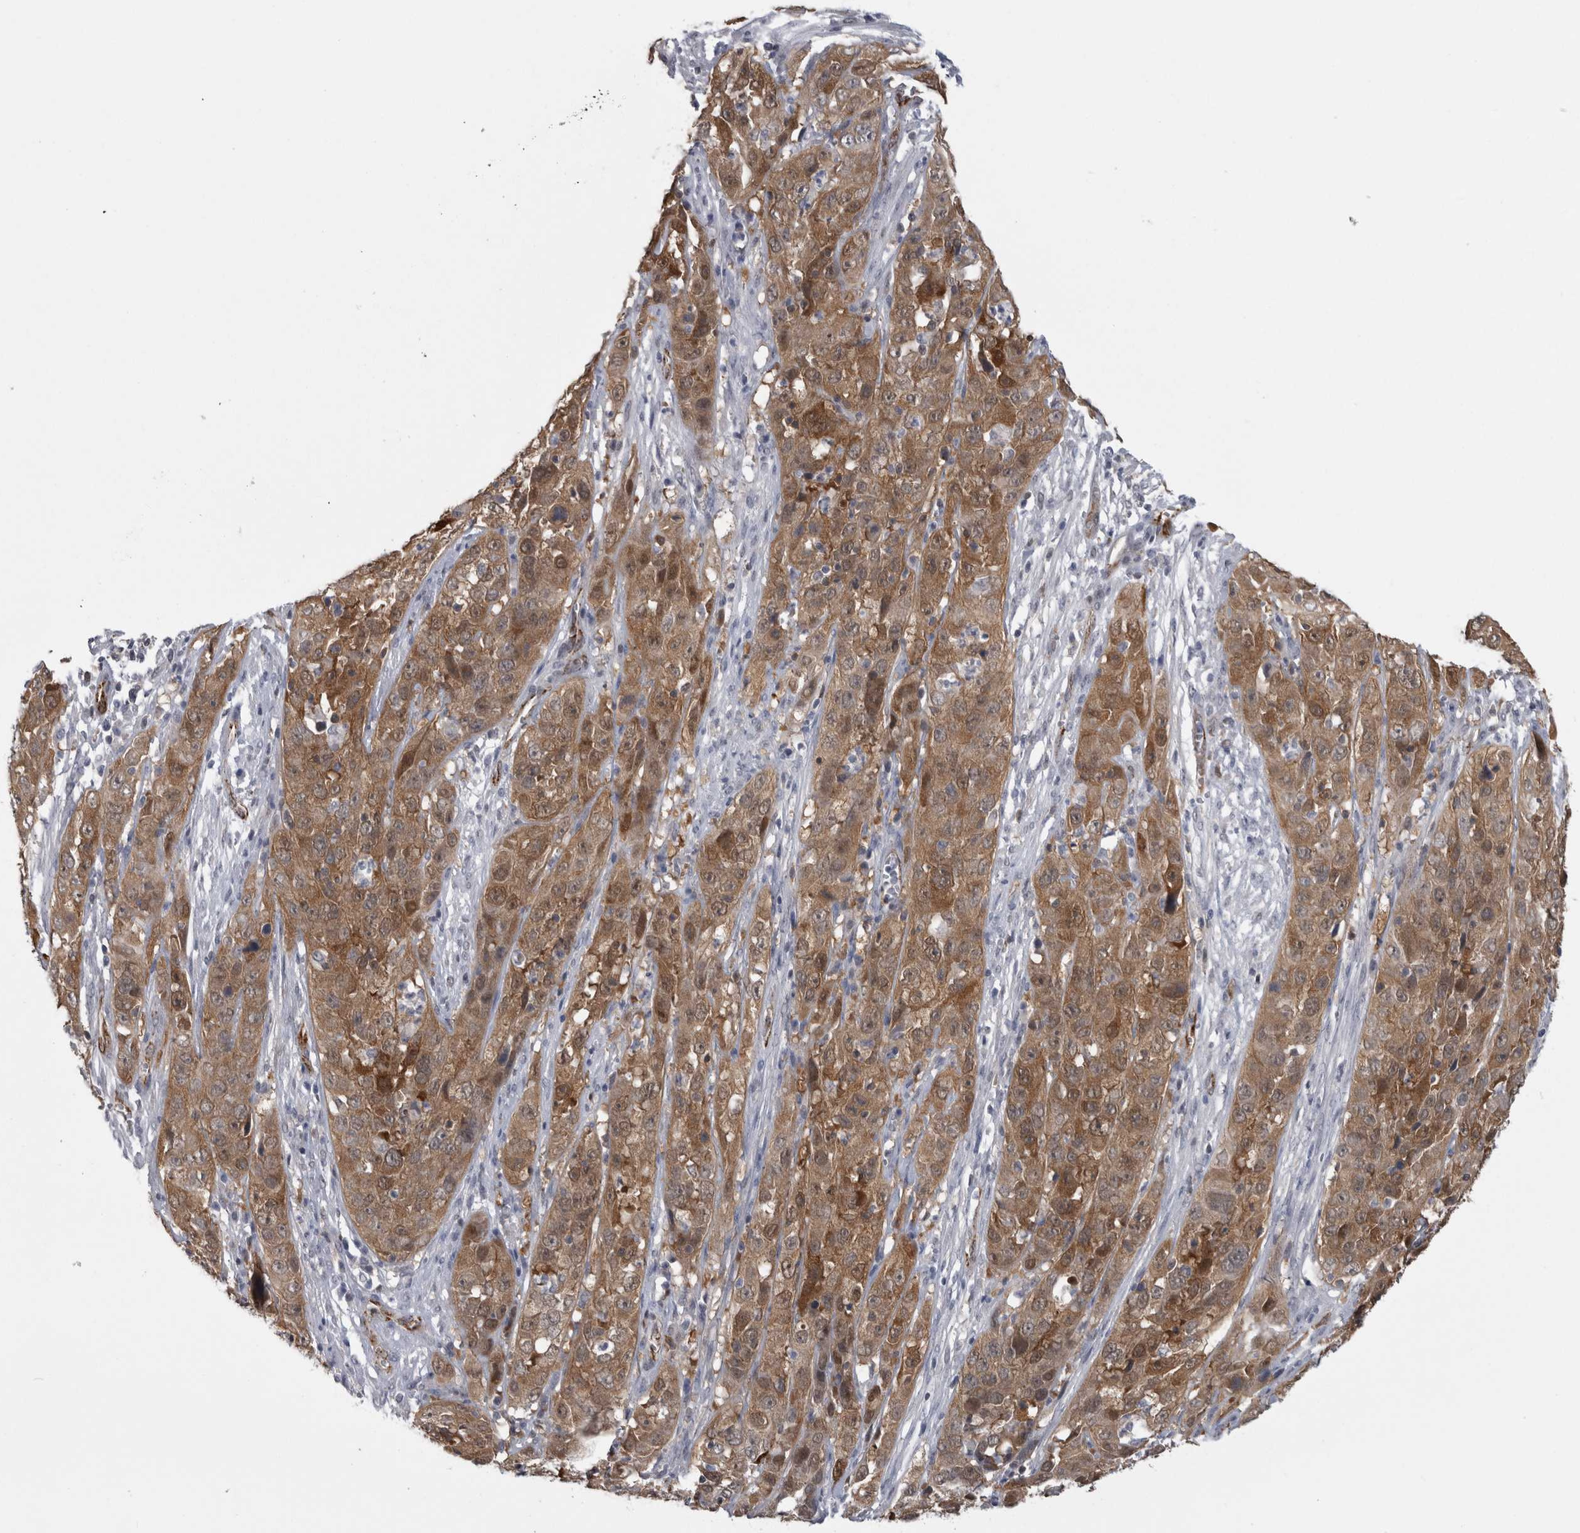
{"staining": {"intensity": "moderate", "quantity": ">75%", "location": "cytoplasmic/membranous"}, "tissue": "cervical cancer", "cell_type": "Tumor cells", "image_type": "cancer", "snomed": [{"axis": "morphology", "description": "Squamous cell carcinoma, NOS"}, {"axis": "topography", "description": "Cervix"}], "caption": "Protein expression analysis of human squamous cell carcinoma (cervical) reveals moderate cytoplasmic/membranous staining in approximately >75% of tumor cells.", "gene": "ACOT7", "patient": {"sex": "female", "age": 32}}